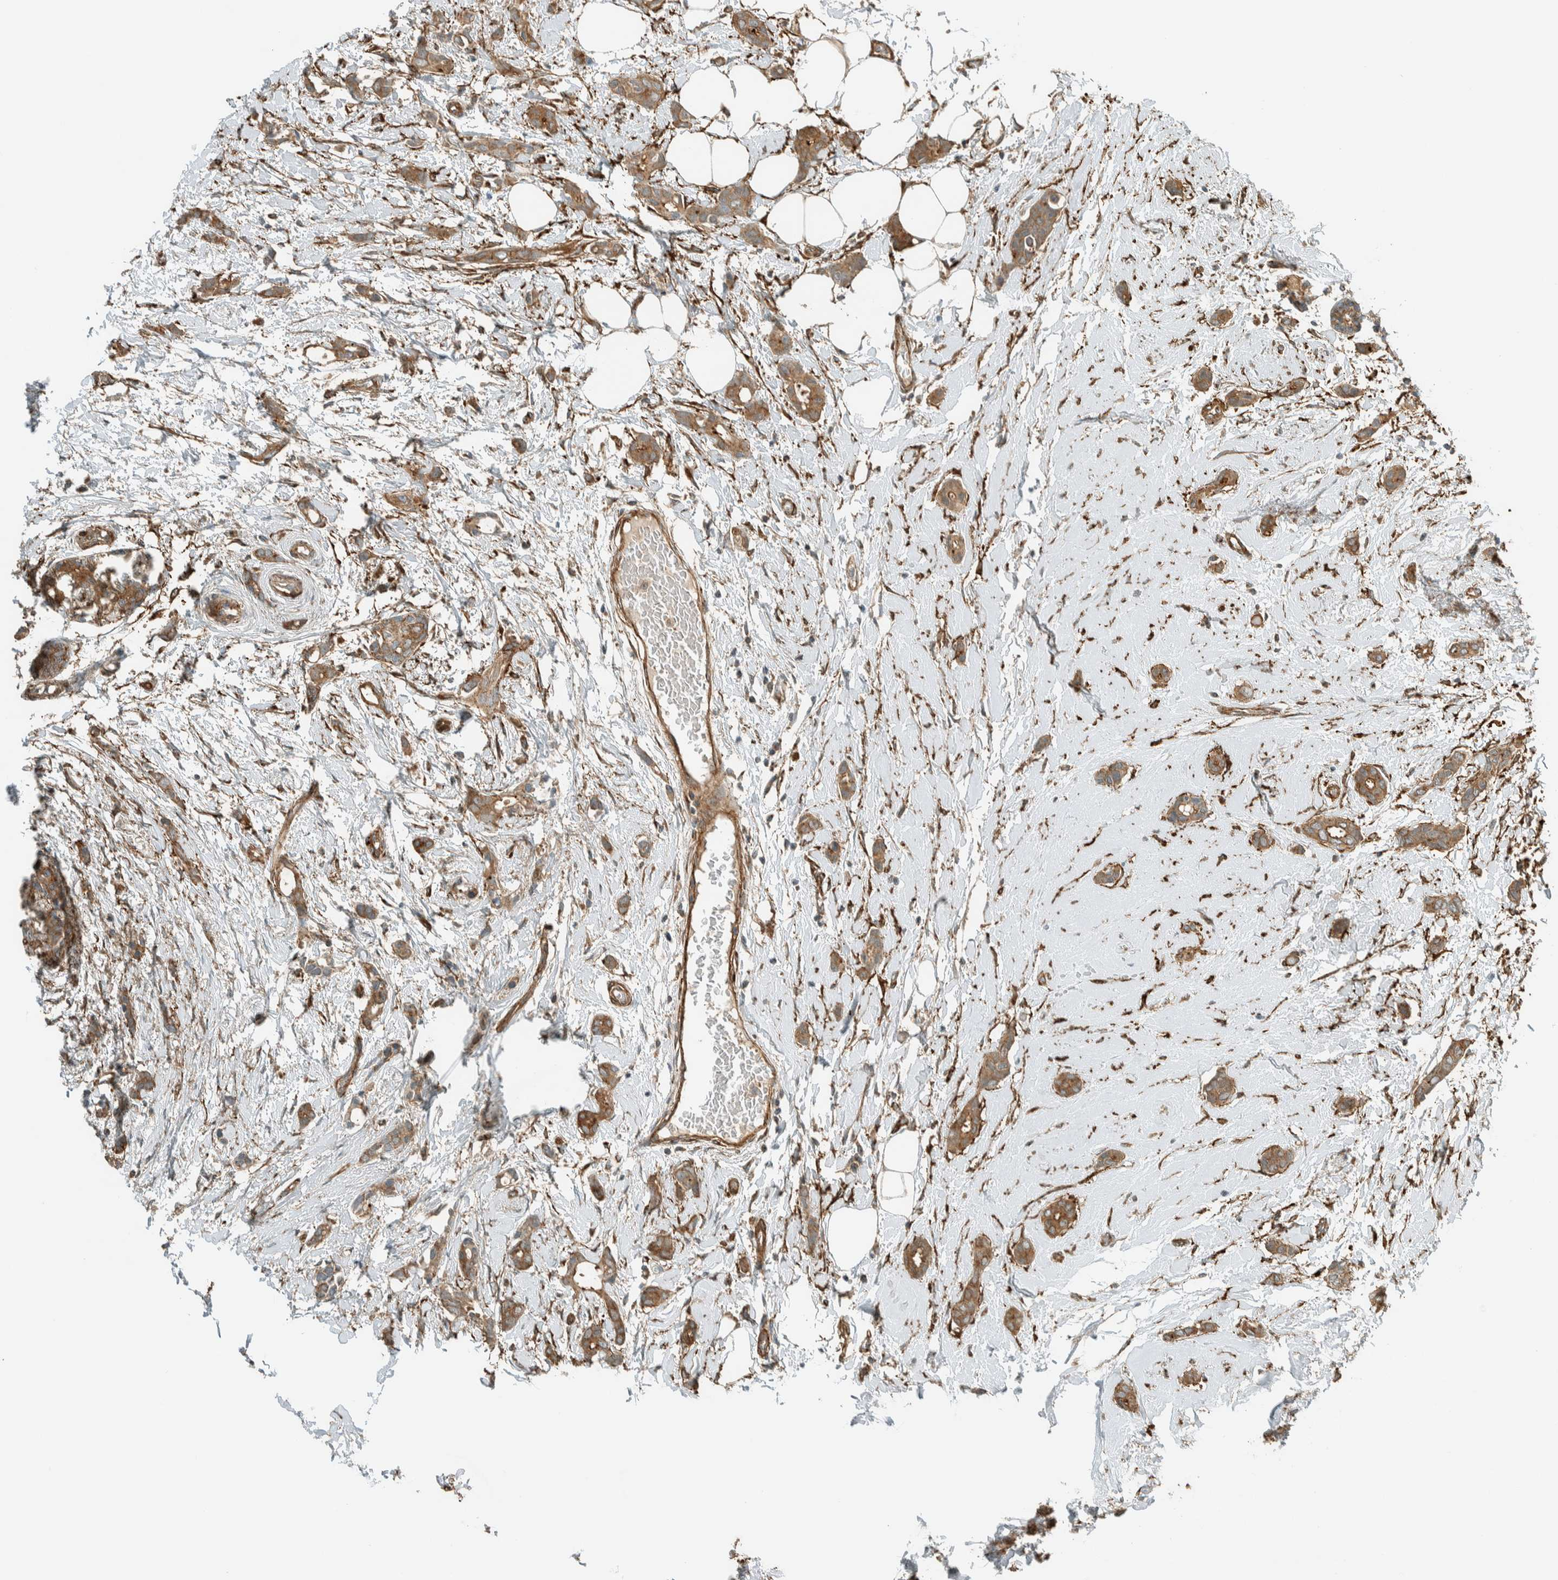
{"staining": {"intensity": "moderate", "quantity": ">75%", "location": "cytoplasmic/membranous"}, "tissue": "breast cancer", "cell_type": "Tumor cells", "image_type": "cancer", "snomed": [{"axis": "morphology", "description": "Duct carcinoma"}, {"axis": "topography", "description": "Breast"}], "caption": "Breast invasive ductal carcinoma stained with a protein marker exhibits moderate staining in tumor cells.", "gene": "EXOC7", "patient": {"sex": "female", "age": 55}}